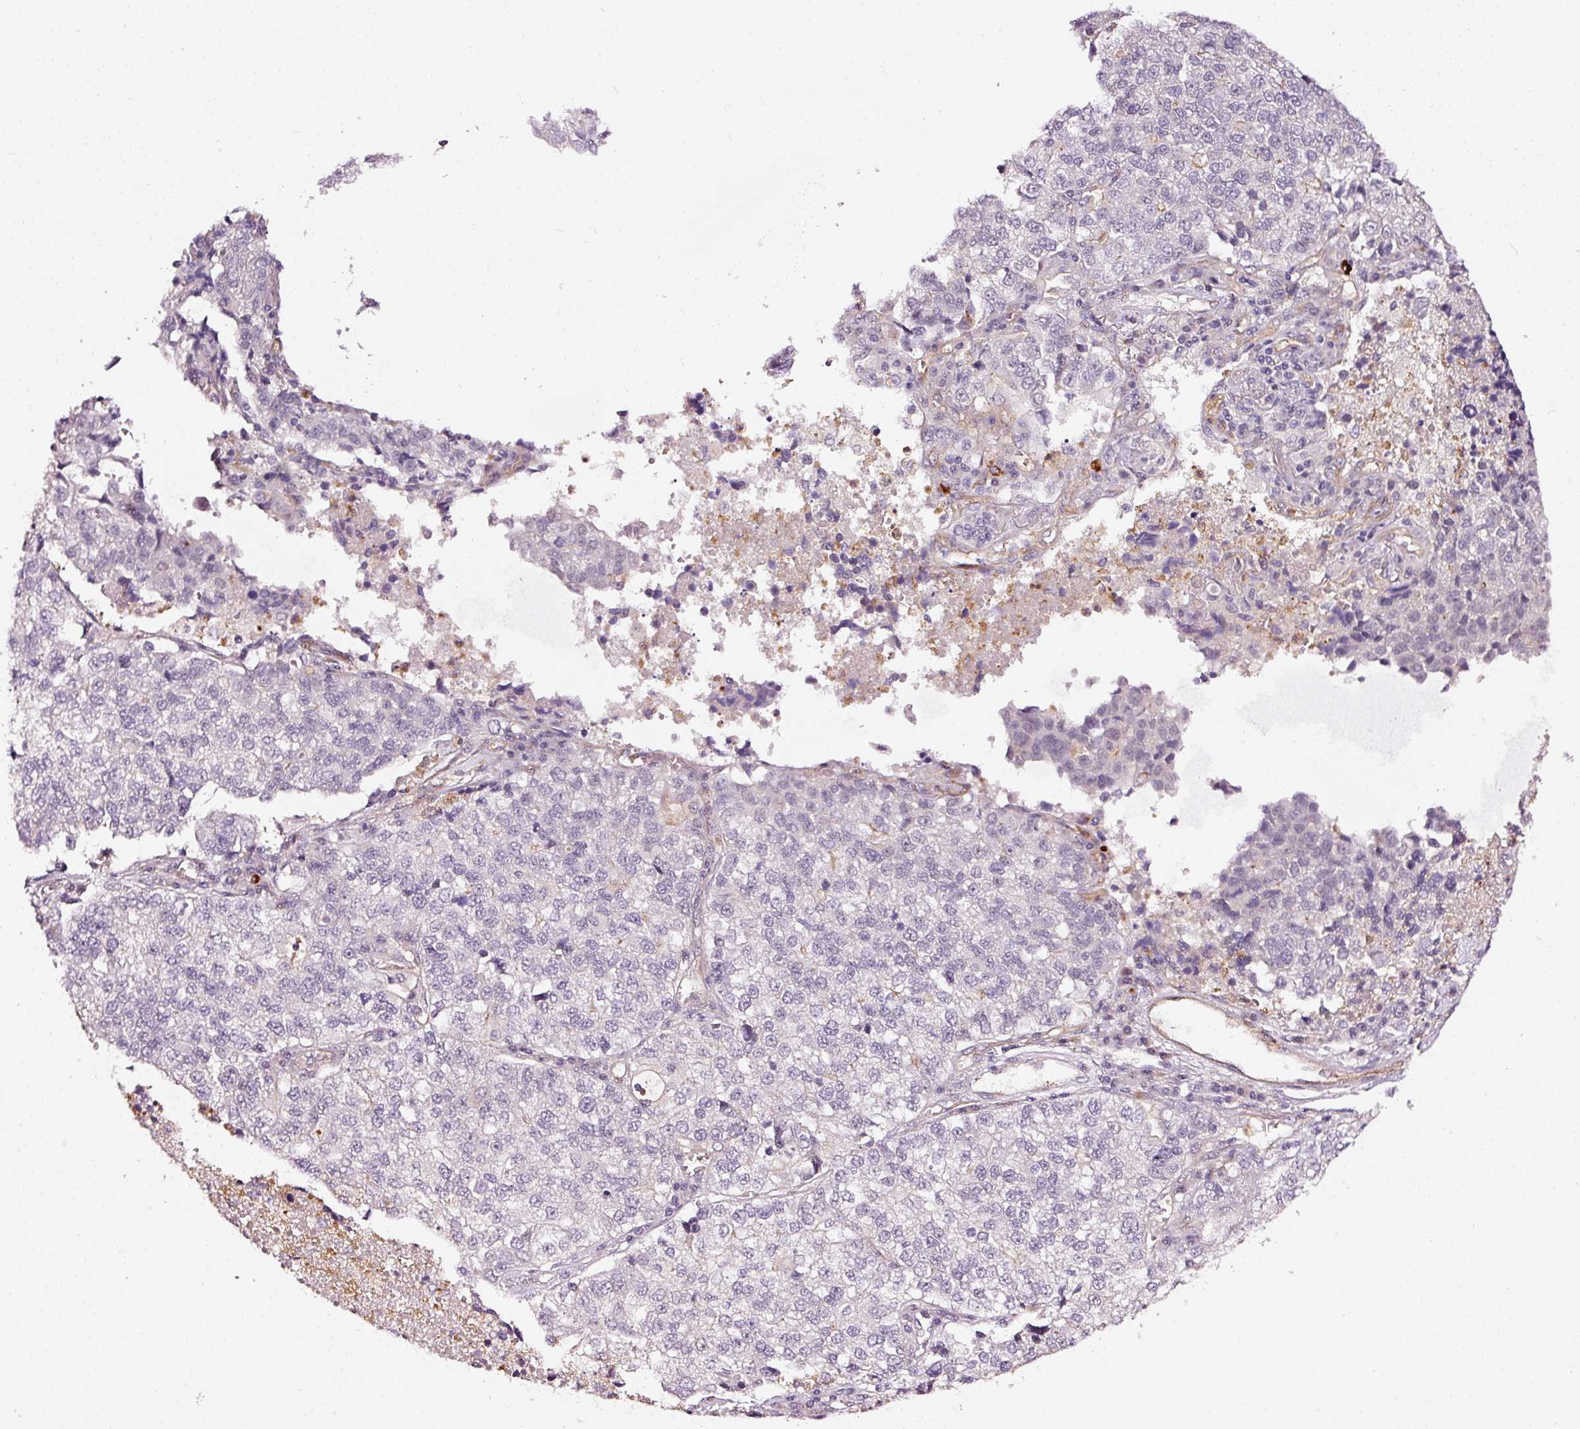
{"staining": {"intensity": "negative", "quantity": "none", "location": "none"}, "tissue": "lung cancer", "cell_type": "Tumor cells", "image_type": "cancer", "snomed": [{"axis": "morphology", "description": "Adenocarcinoma, NOS"}, {"axis": "topography", "description": "Lung"}], "caption": "A photomicrograph of adenocarcinoma (lung) stained for a protein demonstrates no brown staining in tumor cells.", "gene": "ABCB4", "patient": {"sex": "male", "age": 49}}